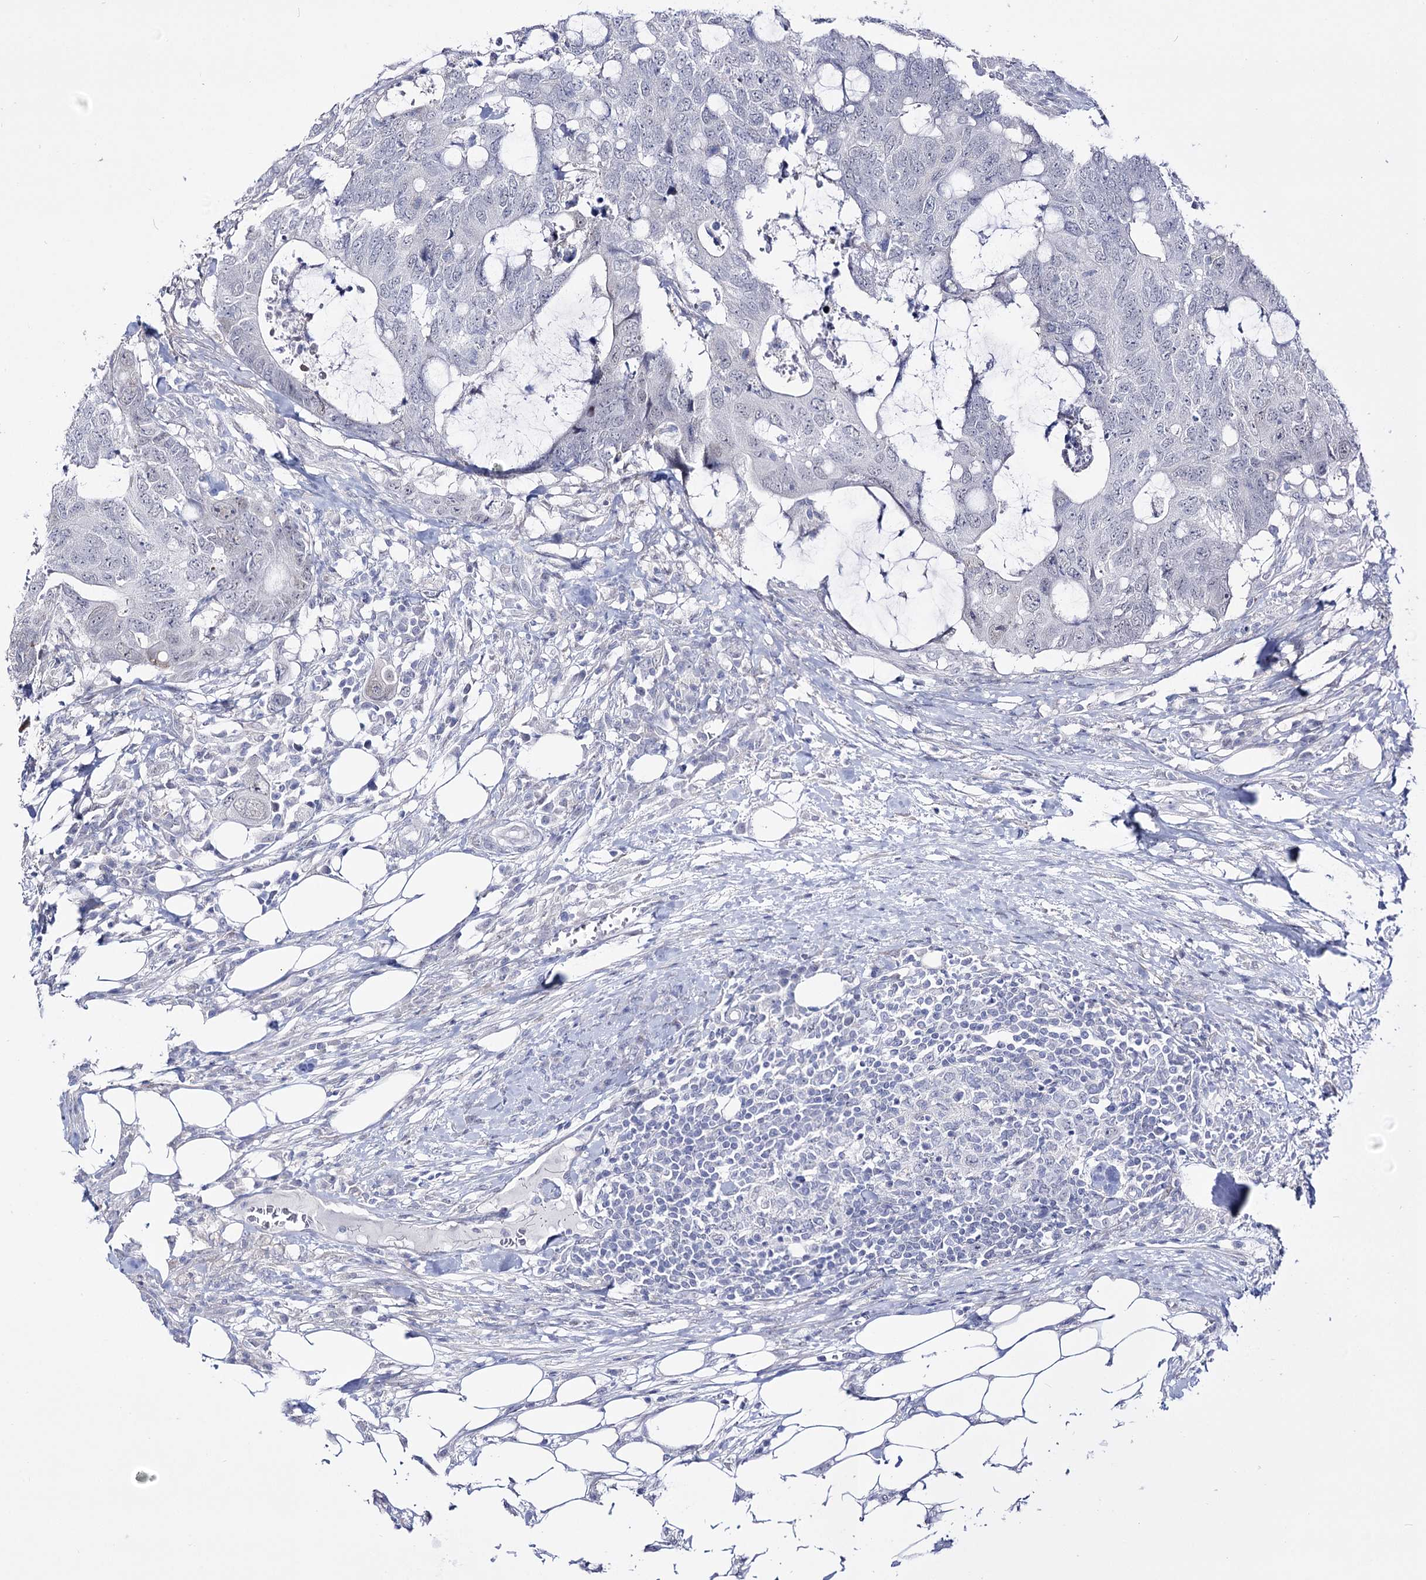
{"staining": {"intensity": "negative", "quantity": "none", "location": "none"}, "tissue": "colorectal cancer", "cell_type": "Tumor cells", "image_type": "cancer", "snomed": [{"axis": "morphology", "description": "Adenocarcinoma, NOS"}, {"axis": "topography", "description": "Colon"}], "caption": "IHC of human adenocarcinoma (colorectal) displays no expression in tumor cells. The staining is performed using DAB (3,3'-diaminobenzidine) brown chromogen with nuclei counter-stained in using hematoxylin.", "gene": "RBM15B", "patient": {"sex": "male", "age": 71}}